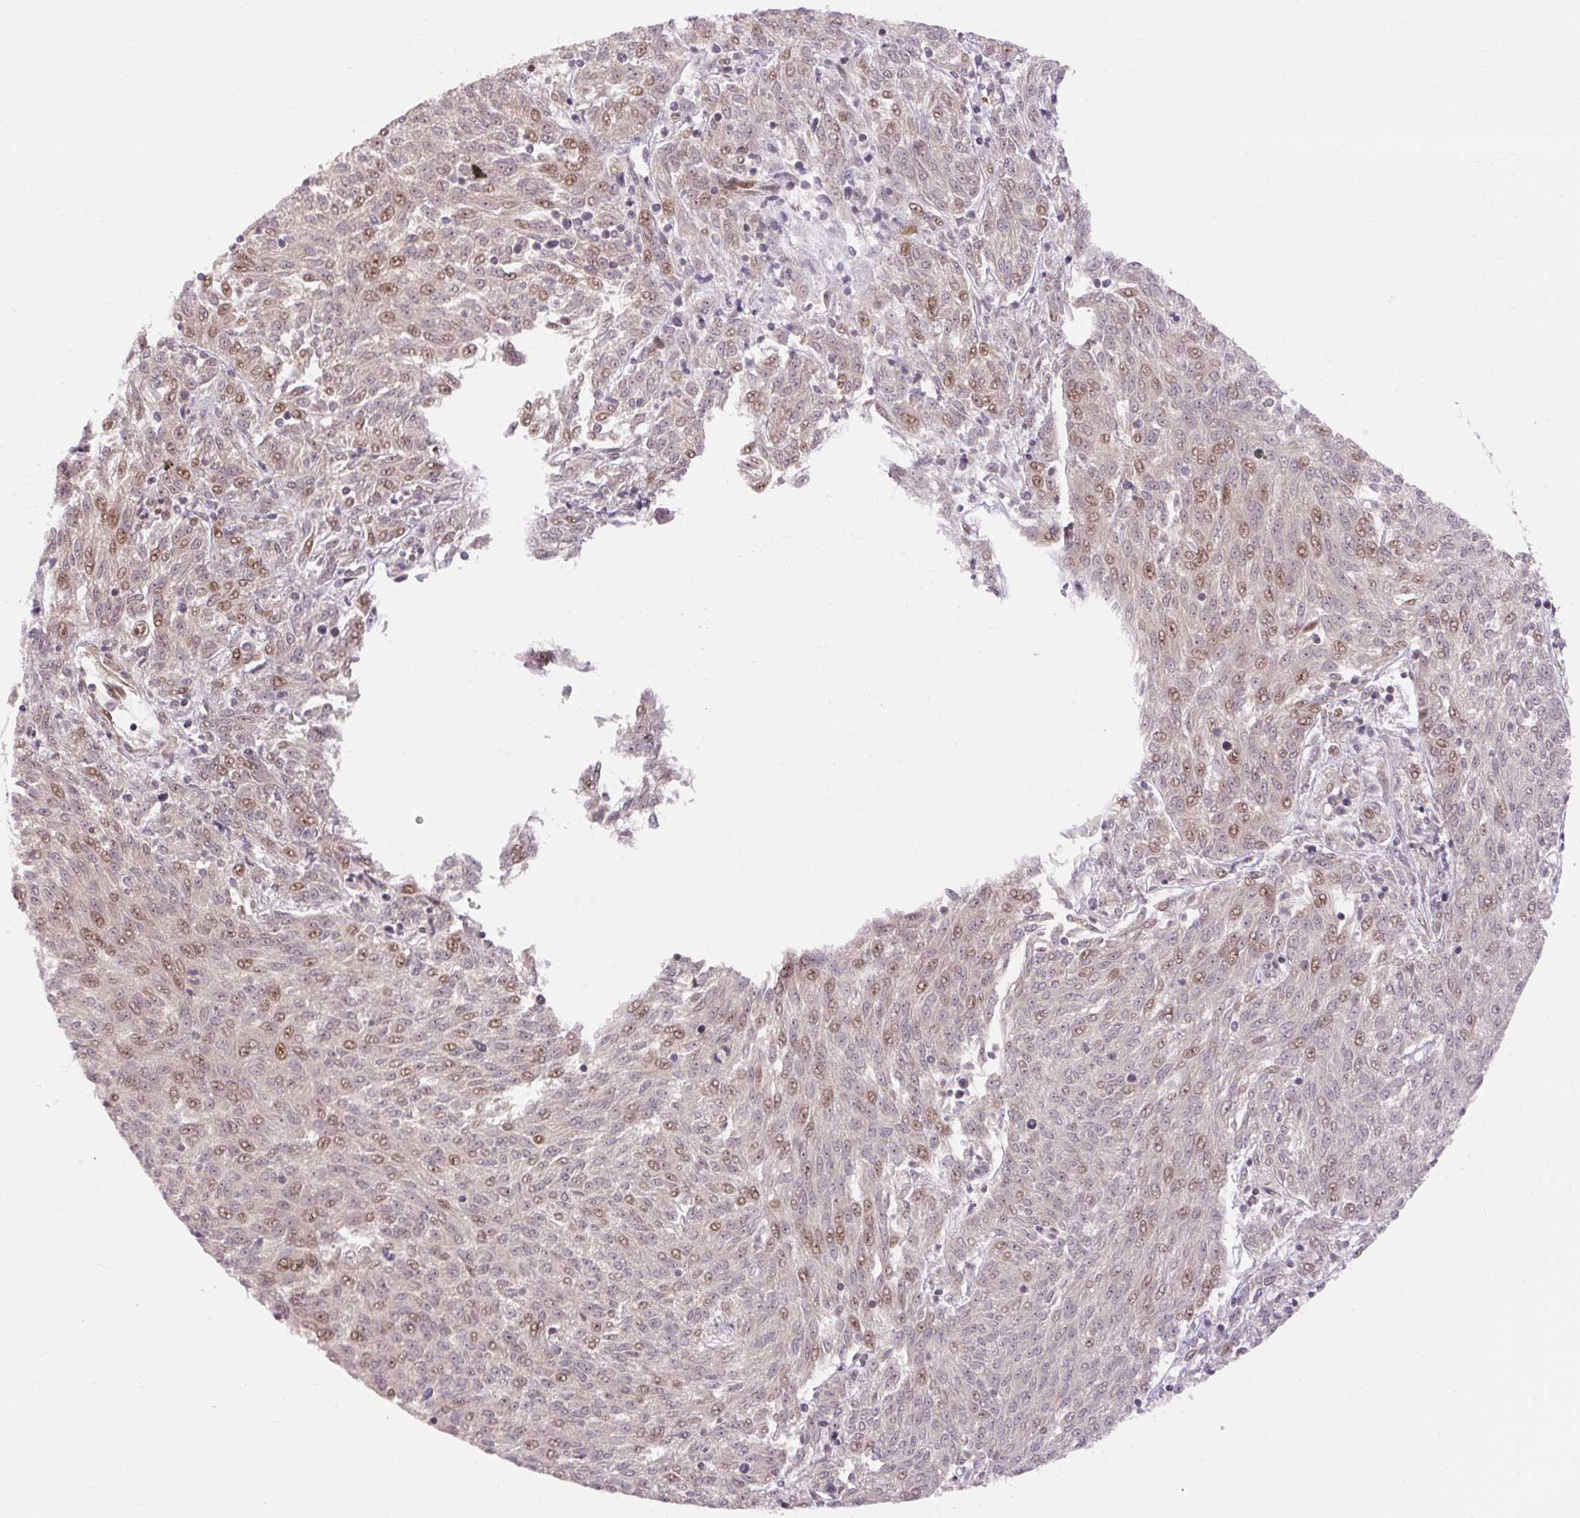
{"staining": {"intensity": "moderate", "quantity": "25%-75%", "location": "nuclear"}, "tissue": "melanoma", "cell_type": "Tumor cells", "image_type": "cancer", "snomed": [{"axis": "morphology", "description": "Malignant melanoma, NOS"}, {"axis": "topography", "description": "Skin"}], "caption": "Malignant melanoma stained with a protein marker shows moderate staining in tumor cells.", "gene": "MECOM", "patient": {"sex": "female", "age": 72}}